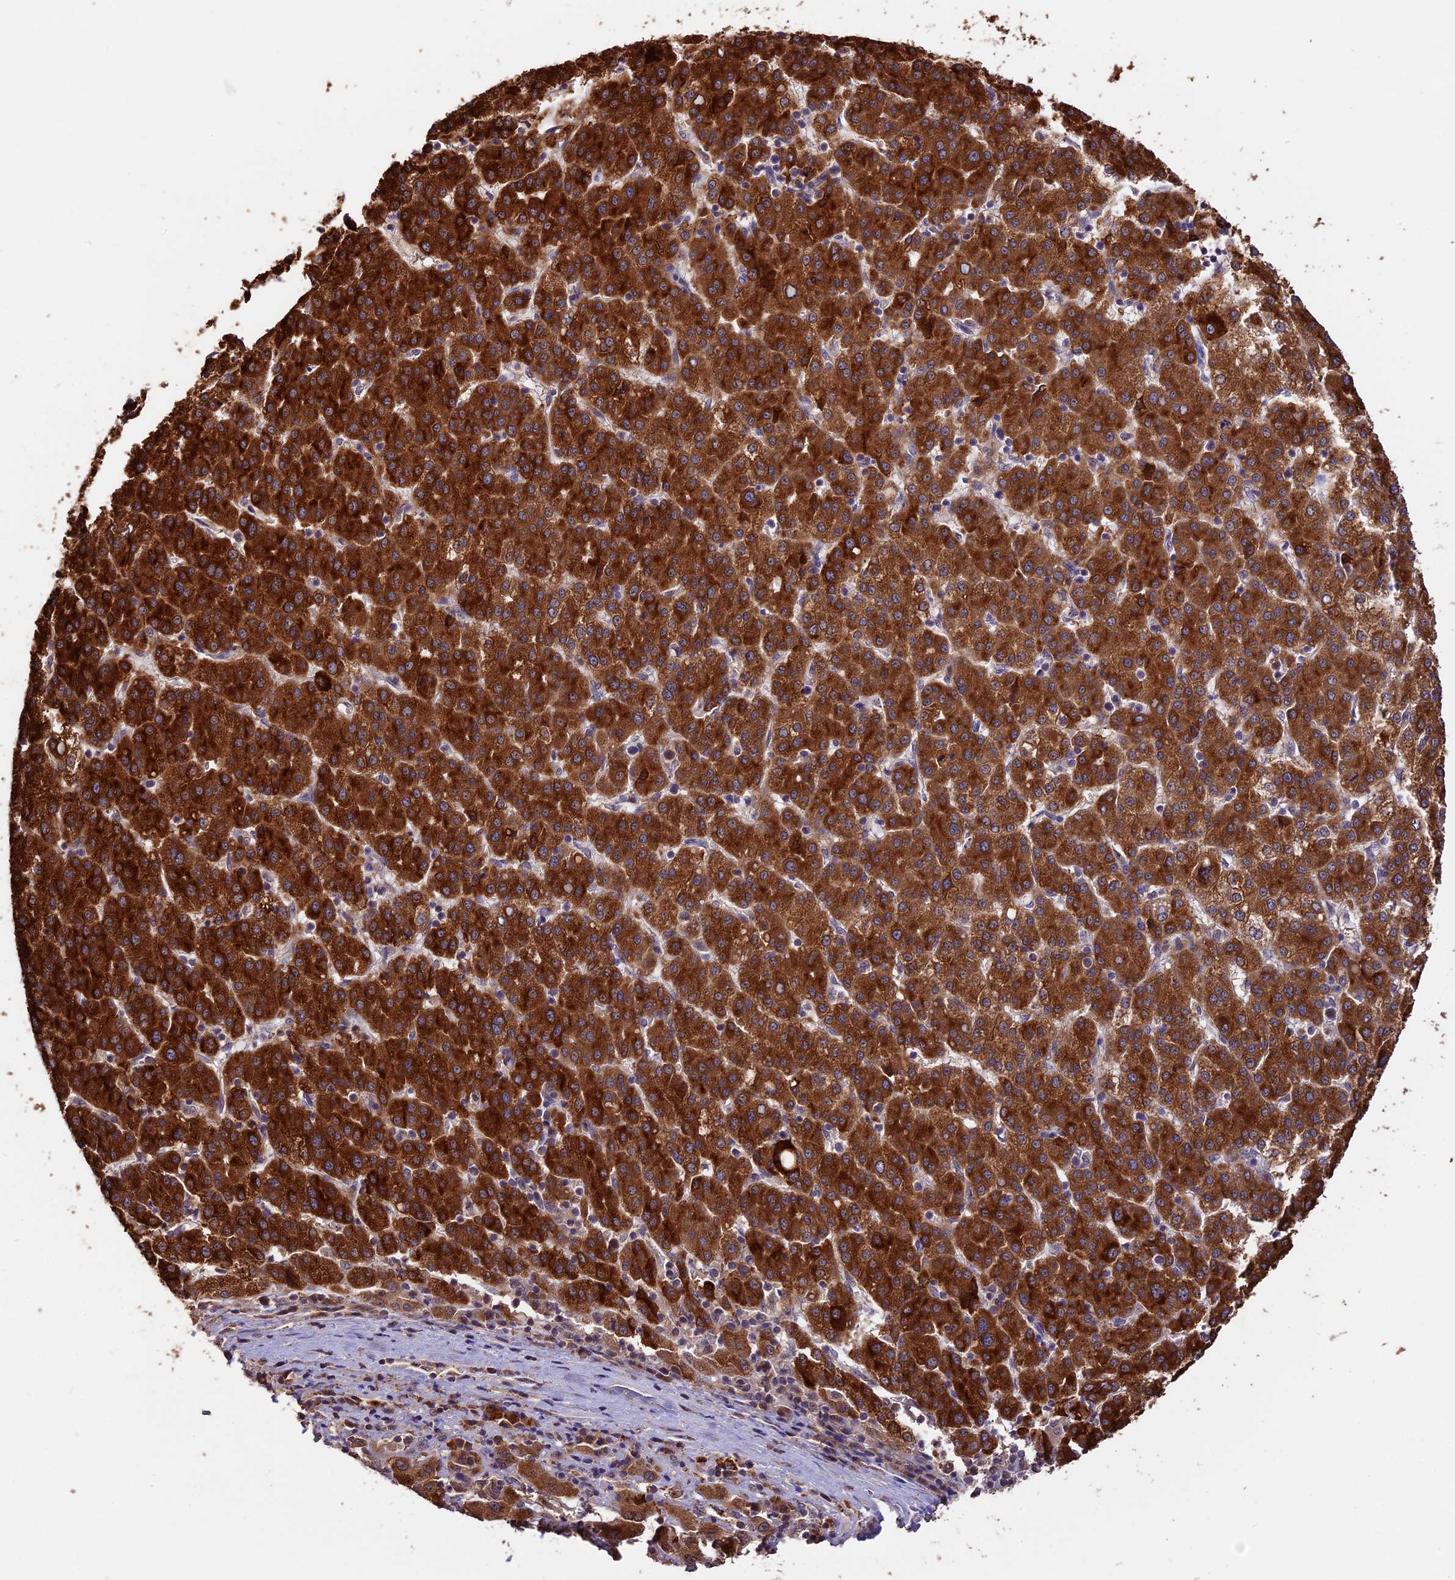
{"staining": {"intensity": "strong", "quantity": ">75%", "location": "cytoplasmic/membranous"}, "tissue": "liver cancer", "cell_type": "Tumor cells", "image_type": "cancer", "snomed": [{"axis": "morphology", "description": "Carcinoma, Hepatocellular, NOS"}, {"axis": "topography", "description": "Liver"}], "caption": "Liver cancer (hepatocellular carcinoma) tissue demonstrates strong cytoplasmic/membranous positivity in approximately >75% of tumor cells, visualized by immunohistochemistry.", "gene": "TRMT1", "patient": {"sex": "female", "age": 58}}